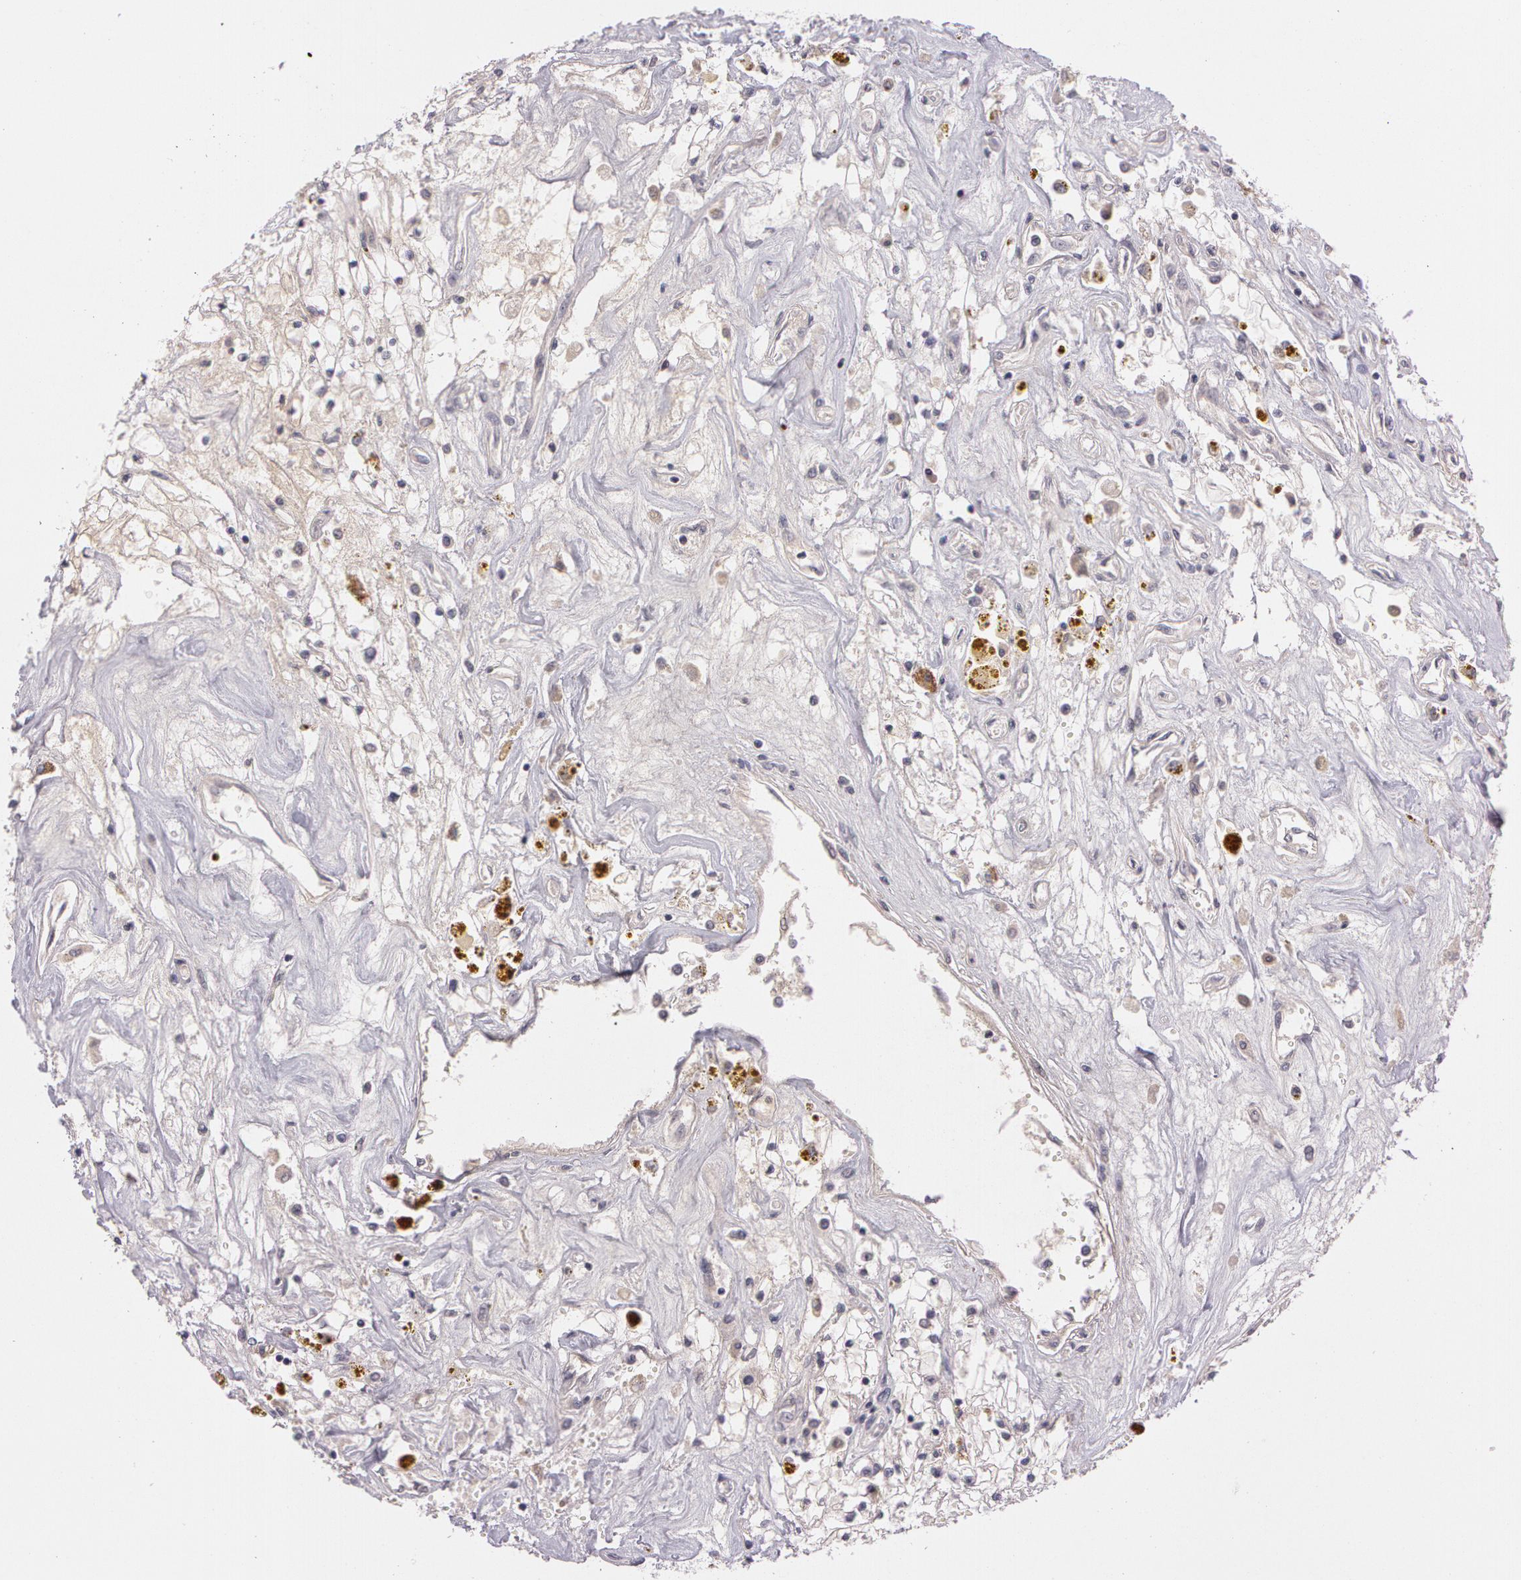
{"staining": {"intensity": "weak", "quantity": "<25%", "location": "cytoplasmic/membranous"}, "tissue": "renal cancer", "cell_type": "Tumor cells", "image_type": "cancer", "snomed": [{"axis": "morphology", "description": "Adenocarcinoma, NOS"}, {"axis": "topography", "description": "Kidney"}], "caption": "DAB (3,3'-diaminobenzidine) immunohistochemical staining of human renal adenocarcinoma displays no significant staining in tumor cells.", "gene": "MXRA5", "patient": {"sex": "male", "age": 78}}